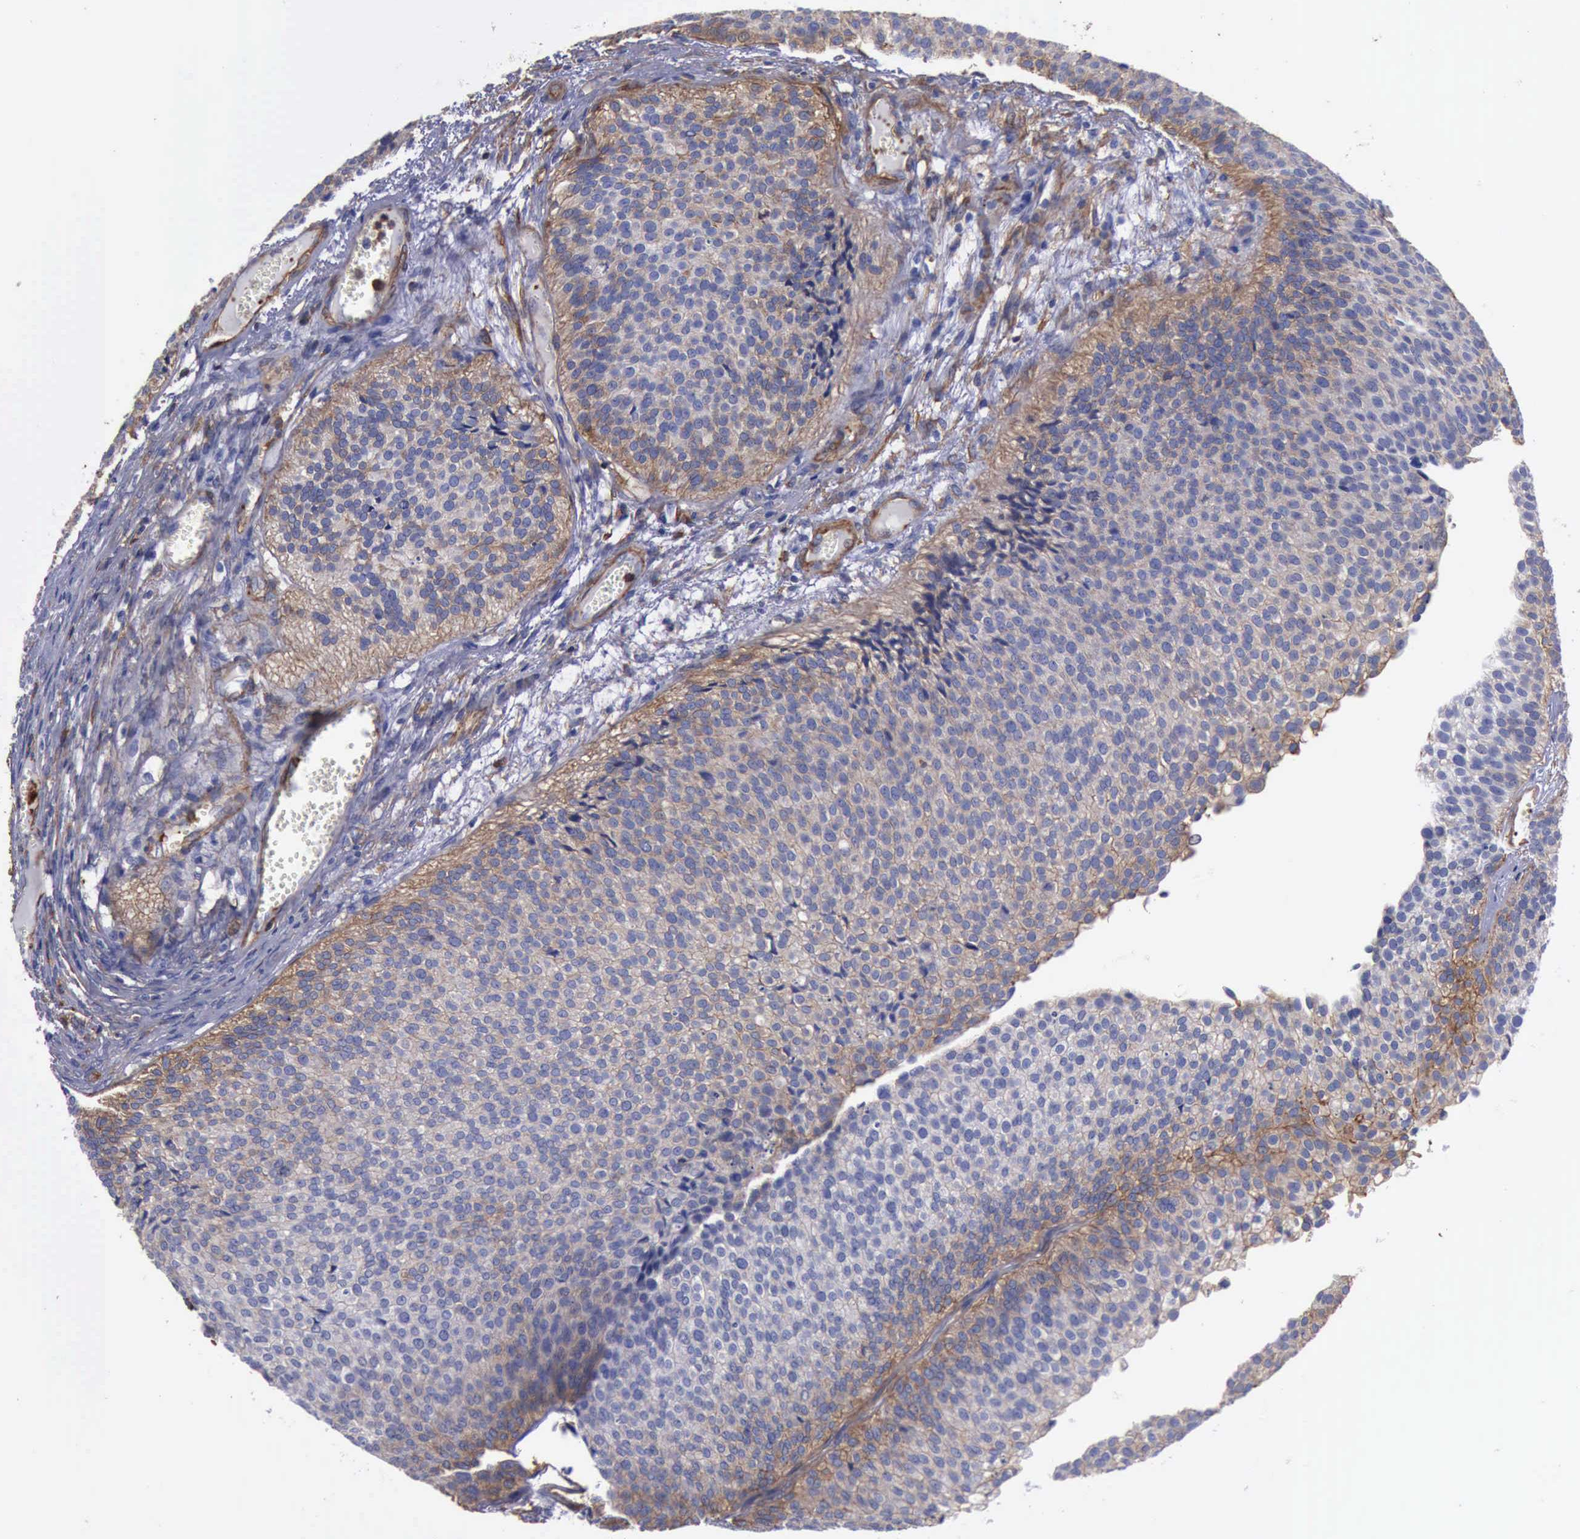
{"staining": {"intensity": "weak", "quantity": ">75%", "location": "cytoplasmic/membranous"}, "tissue": "urothelial cancer", "cell_type": "Tumor cells", "image_type": "cancer", "snomed": [{"axis": "morphology", "description": "Urothelial carcinoma, Low grade"}, {"axis": "topography", "description": "Urinary bladder"}], "caption": "DAB immunohistochemical staining of human low-grade urothelial carcinoma exhibits weak cytoplasmic/membranous protein expression in about >75% of tumor cells. The staining was performed using DAB (3,3'-diaminobenzidine) to visualize the protein expression in brown, while the nuclei were stained in blue with hematoxylin (Magnification: 20x).", "gene": "FLNA", "patient": {"sex": "male", "age": 84}}